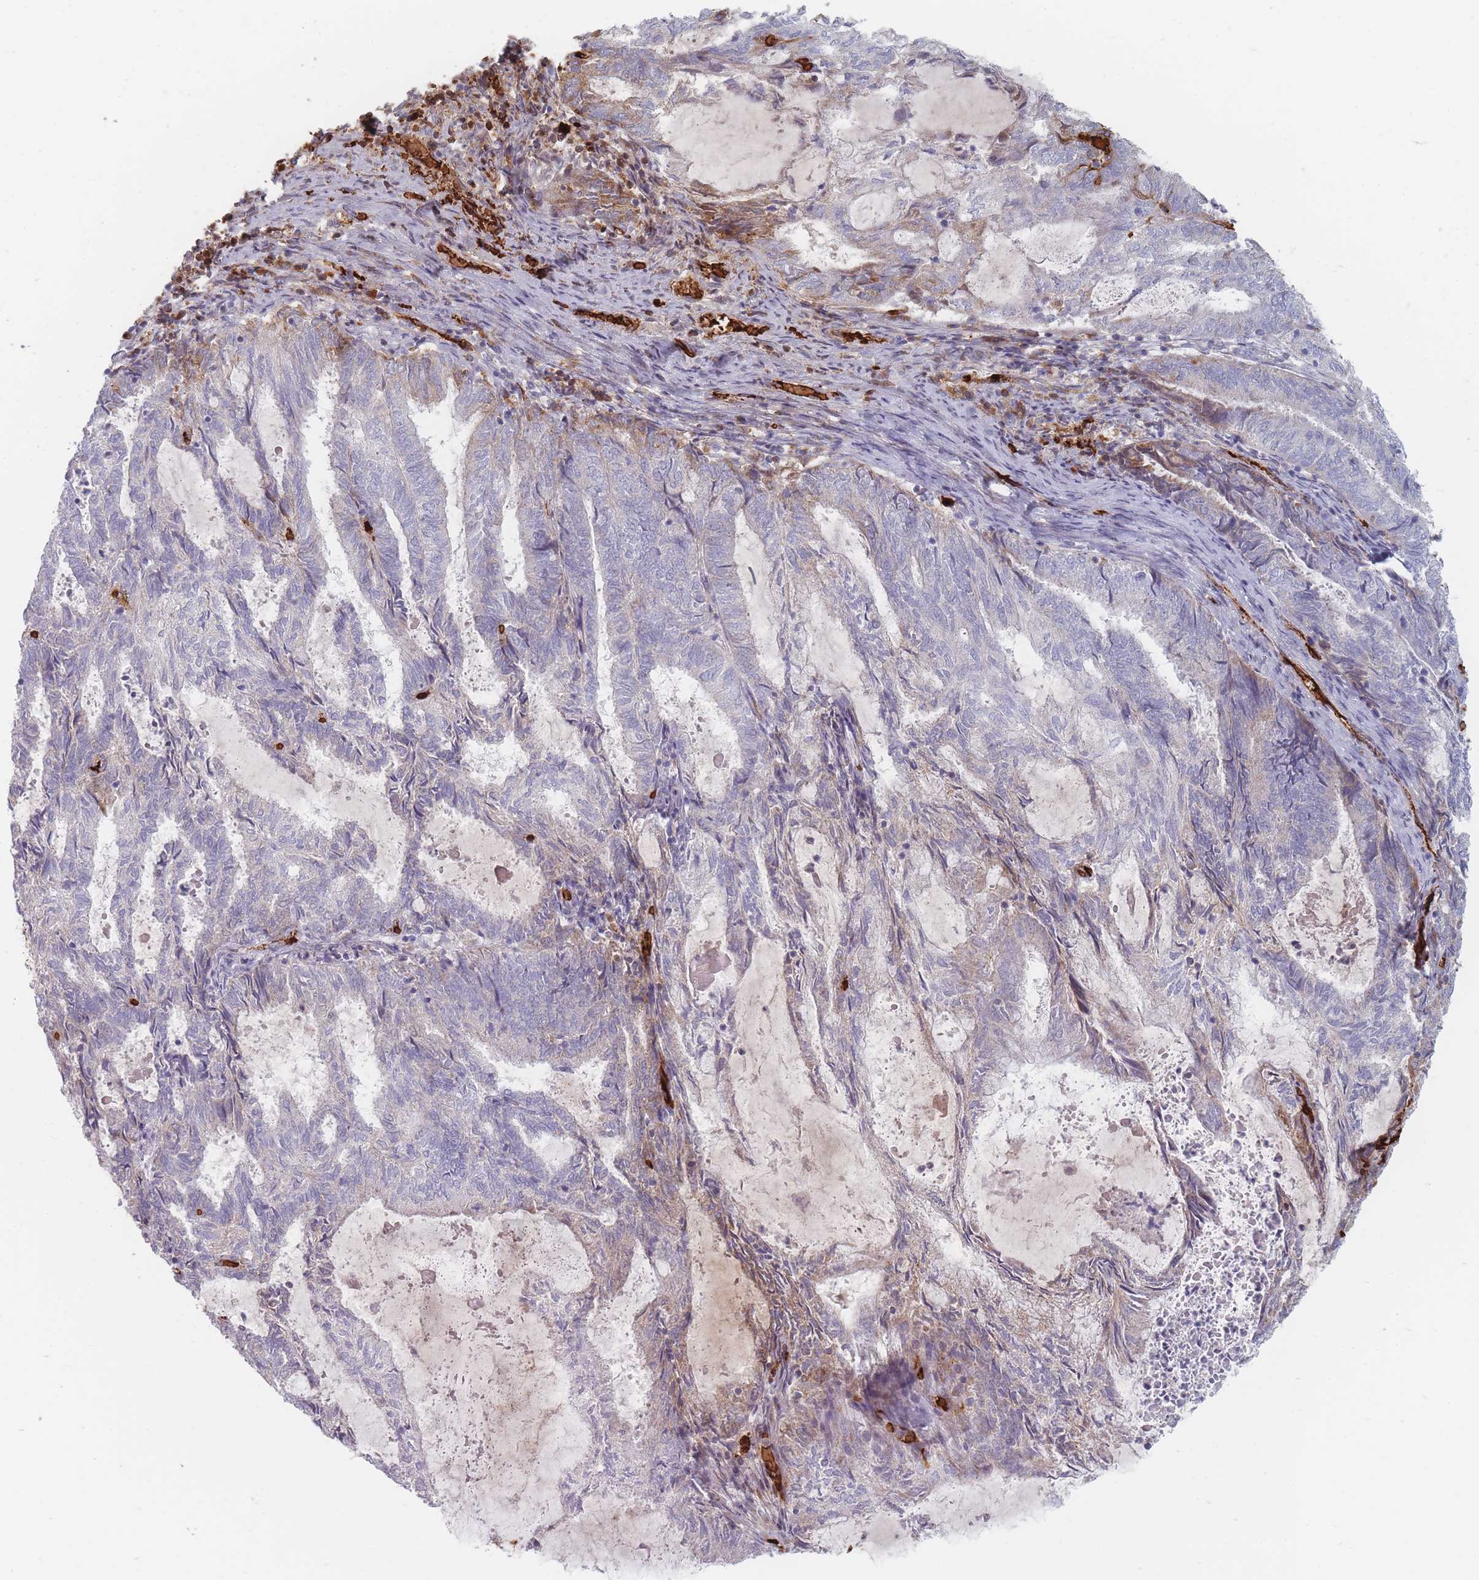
{"staining": {"intensity": "weak", "quantity": "<25%", "location": "cytoplasmic/membranous"}, "tissue": "endometrial cancer", "cell_type": "Tumor cells", "image_type": "cancer", "snomed": [{"axis": "morphology", "description": "Adenocarcinoma, NOS"}, {"axis": "topography", "description": "Endometrium"}], "caption": "High magnification brightfield microscopy of endometrial cancer (adenocarcinoma) stained with DAB (3,3'-diaminobenzidine) (brown) and counterstained with hematoxylin (blue): tumor cells show no significant staining.", "gene": "SLC2A6", "patient": {"sex": "female", "age": 80}}